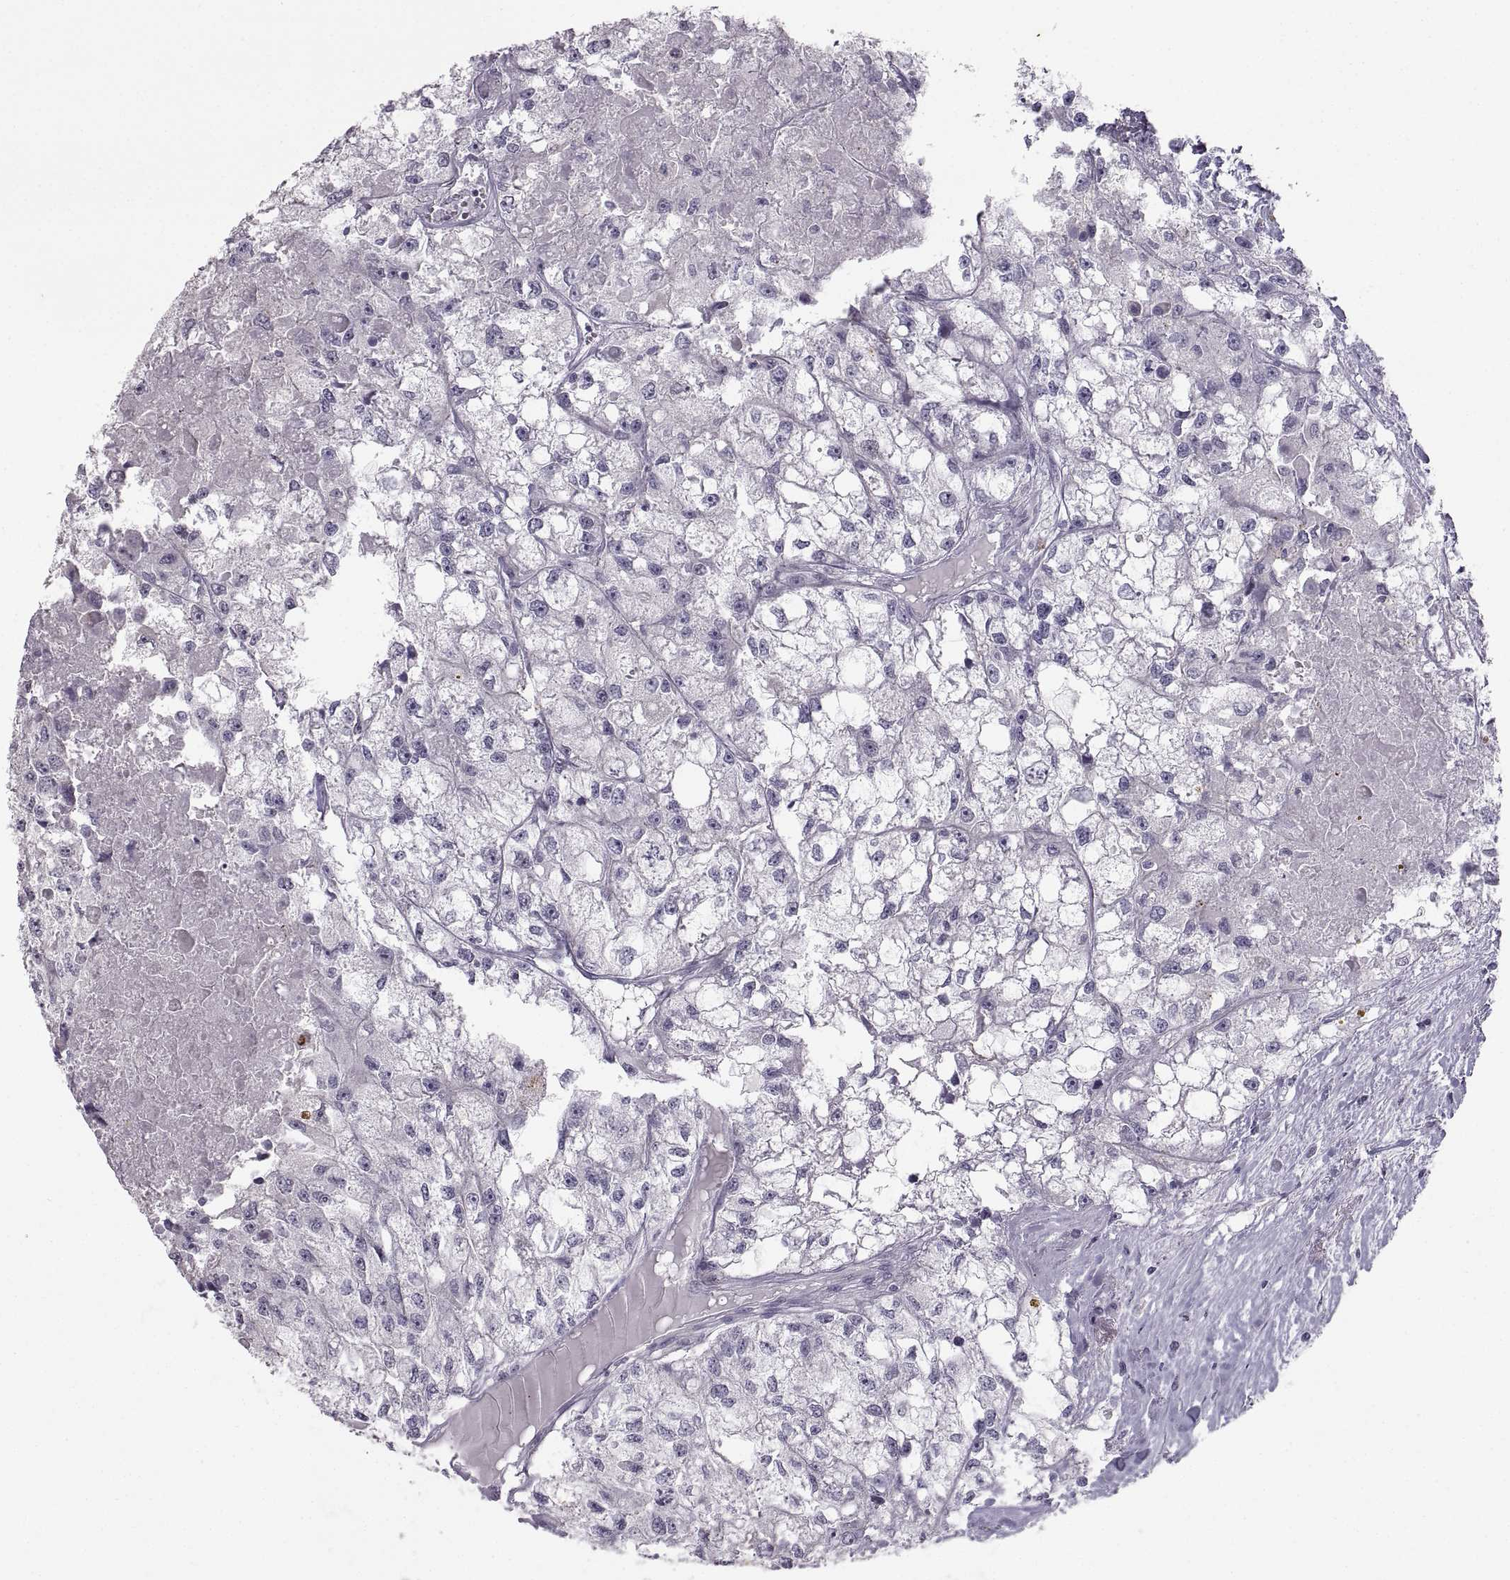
{"staining": {"intensity": "negative", "quantity": "none", "location": "none"}, "tissue": "renal cancer", "cell_type": "Tumor cells", "image_type": "cancer", "snomed": [{"axis": "morphology", "description": "Adenocarcinoma, NOS"}, {"axis": "topography", "description": "Kidney"}], "caption": "Renal adenocarcinoma was stained to show a protein in brown. There is no significant positivity in tumor cells.", "gene": "ZNF185", "patient": {"sex": "male", "age": 56}}